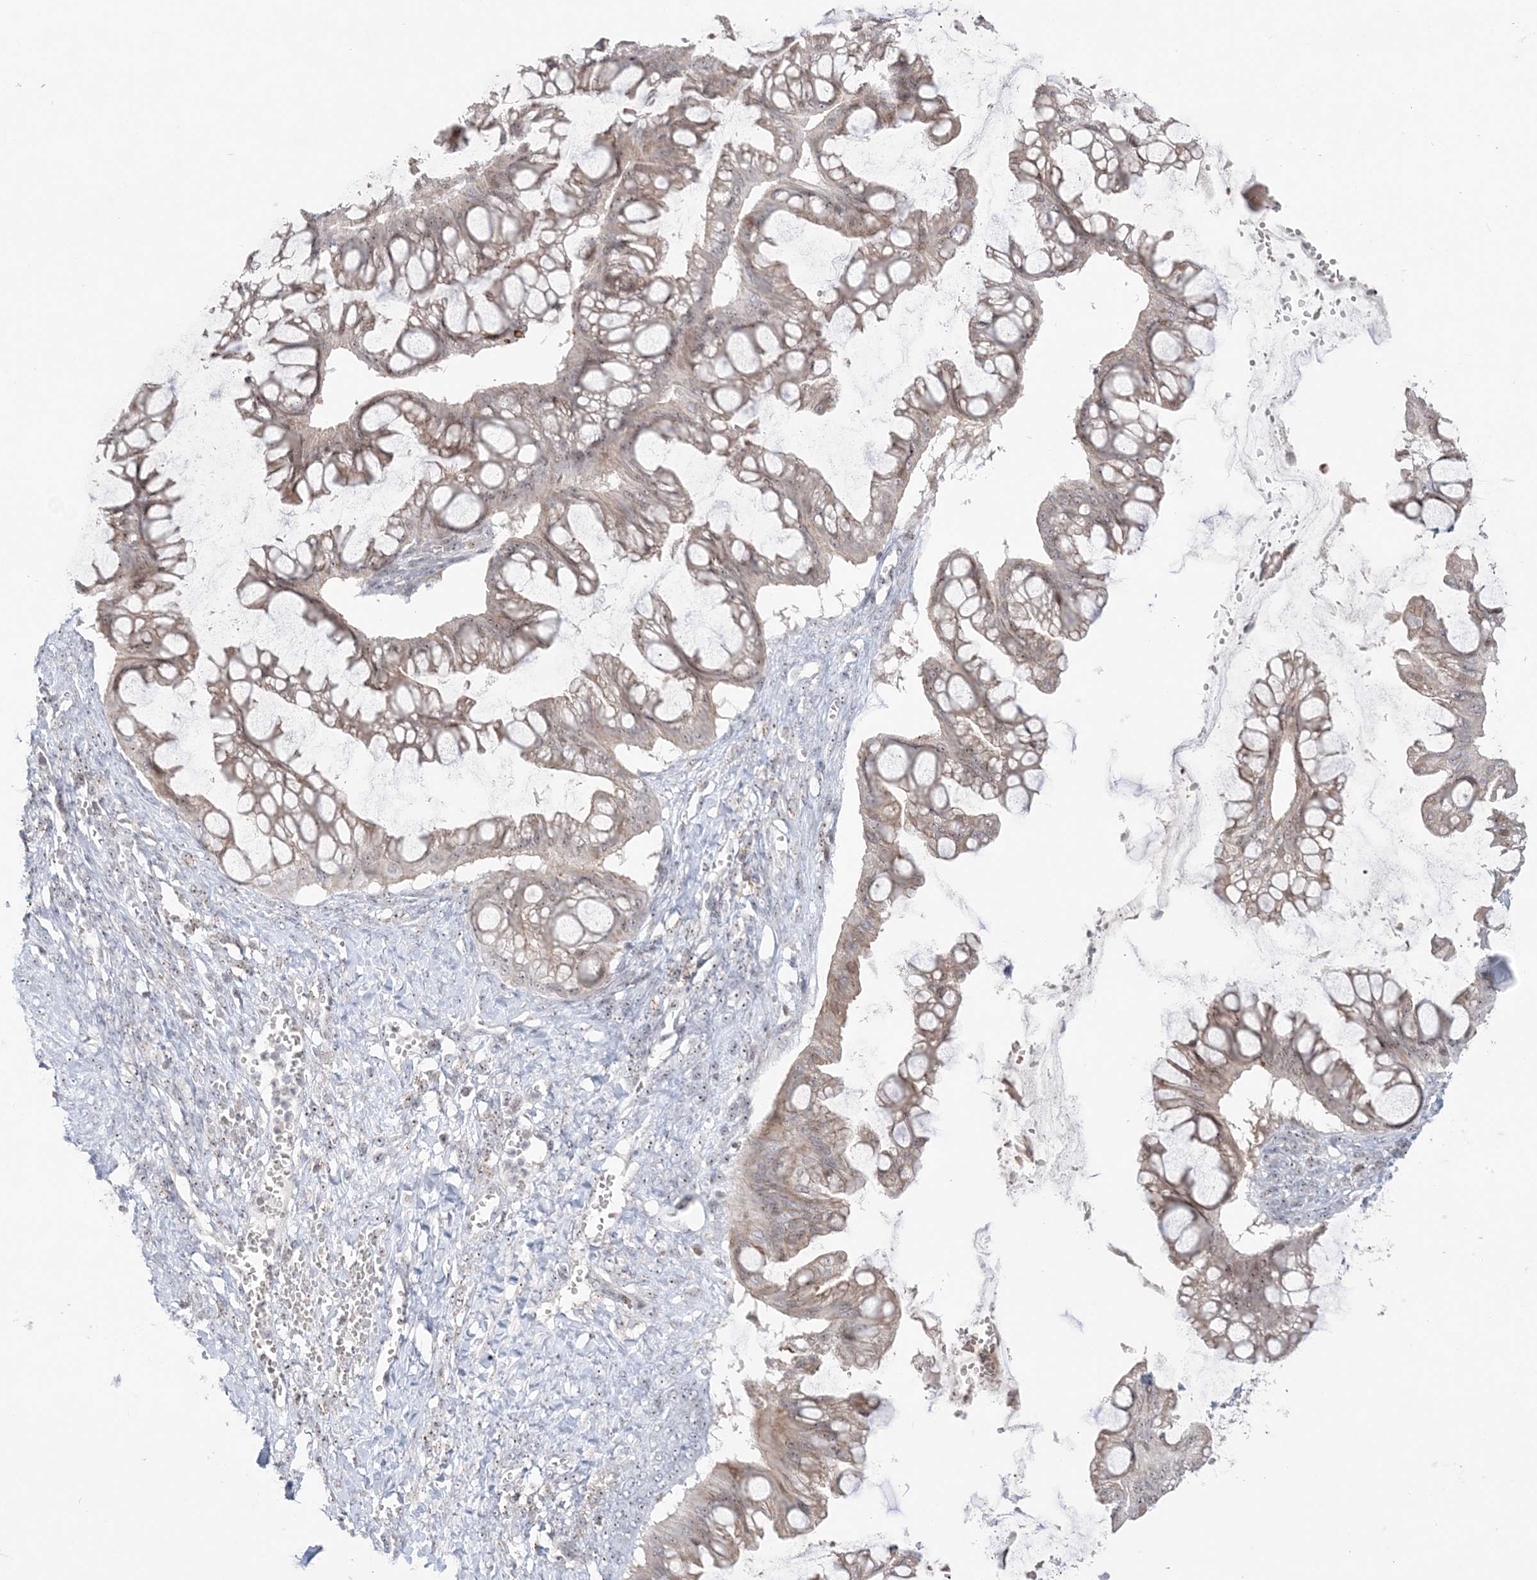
{"staining": {"intensity": "weak", "quantity": ">75%", "location": "cytoplasmic/membranous"}, "tissue": "ovarian cancer", "cell_type": "Tumor cells", "image_type": "cancer", "snomed": [{"axis": "morphology", "description": "Cystadenocarcinoma, mucinous, NOS"}, {"axis": "topography", "description": "Ovary"}], "caption": "DAB immunohistochemical staining of ovarian cancer demonstrates weak cytoplasmic/membranous protein positivity in approximately >75% of tumor cells.", "gene": "SH3BP4", "patient": {"sex": "female", "age": 73}}